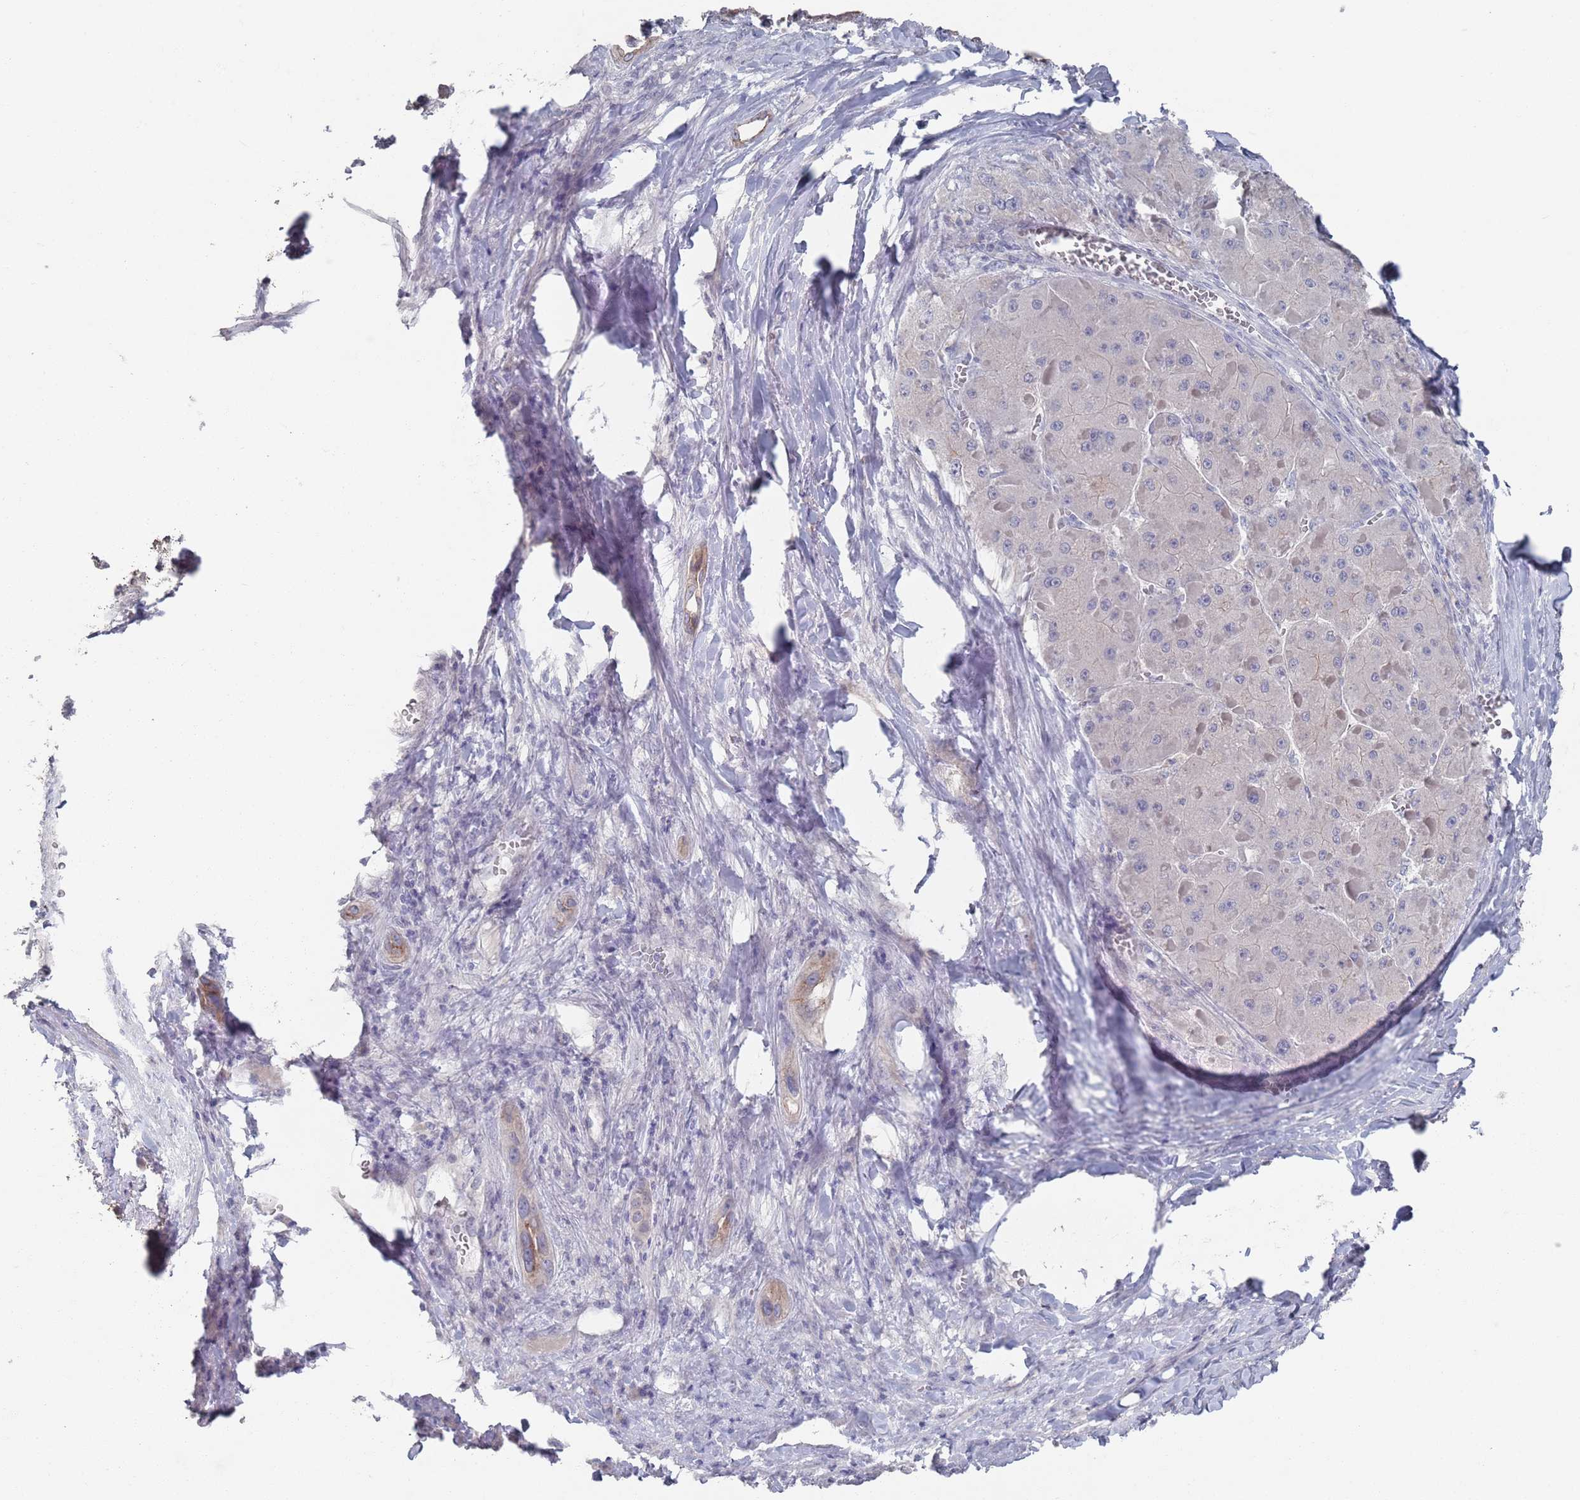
{"staining": {"intensity": "negative", "quantity": "none", "location": "none"}, "tissue": "liver cancer", "cell_type": "Tumor cells", "image_type": "cancer", "snomed": [{"axis": "morphology", "description": "Carcinoma, Hepatocellular, NOS"}, {"axis": "topography", "description": "Liver"}], "caption": "An IHC histopathology image of liver hepatocellular carcinoma is shown. There is no staining in tumor cells of liver hepatocellular carcinoma. (Brightfield microscopy of DAB IHC at high magnification).", "gene": "PROM2", "patient": {"sex": "female", "age": 73}}